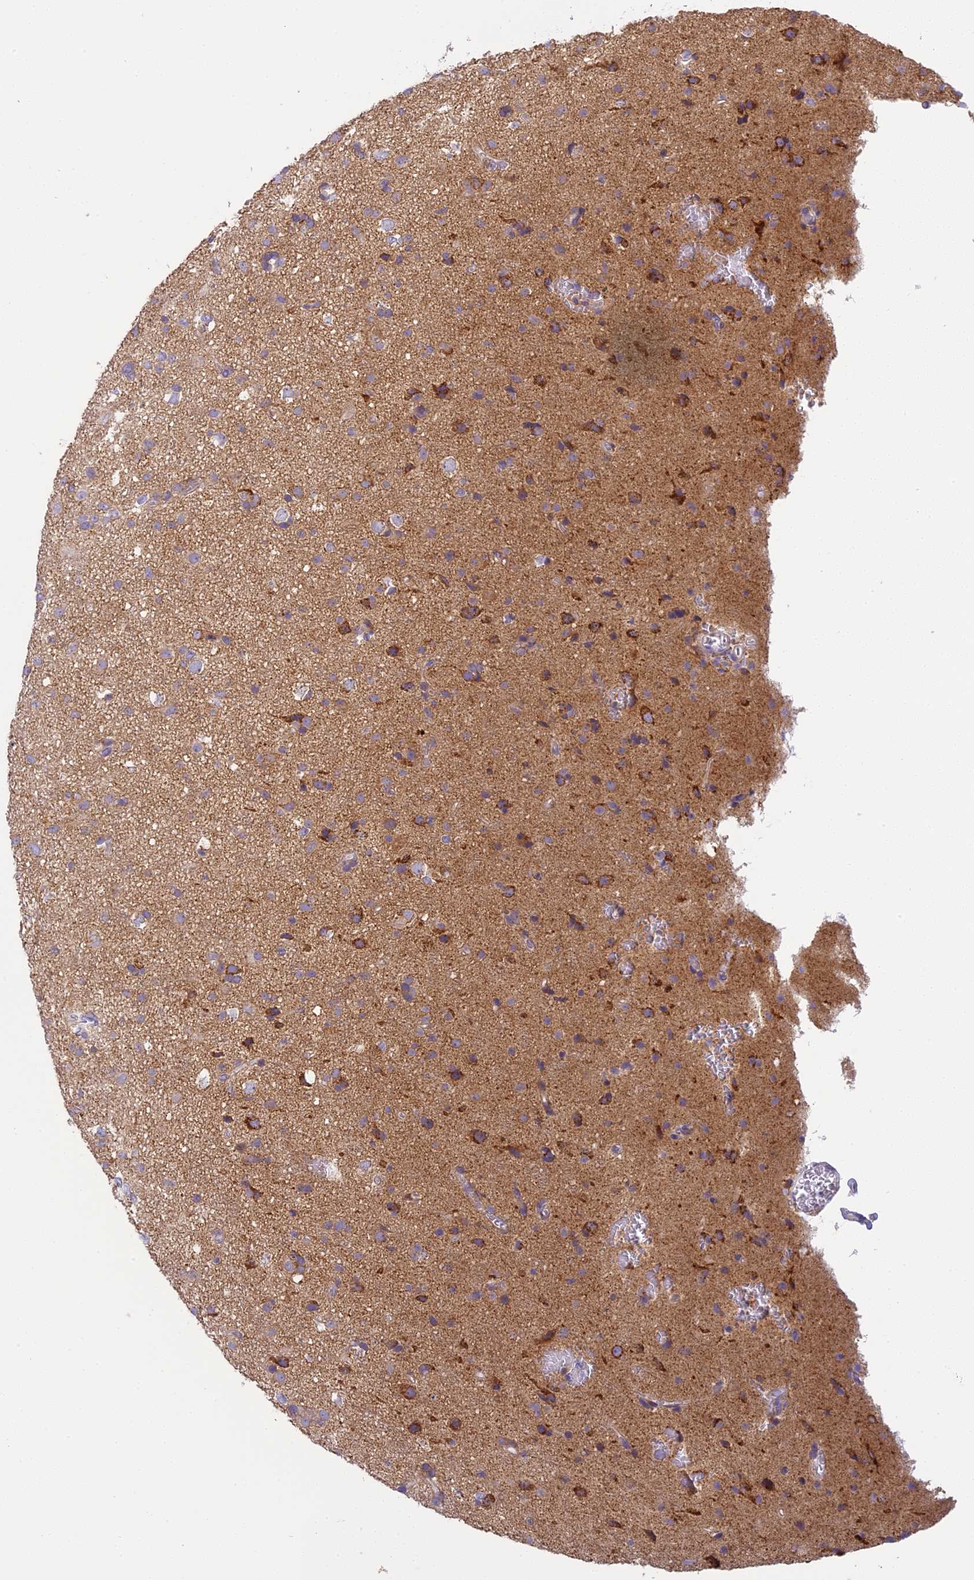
{"staining": {"intensity": "negative", "quantity": "none", "location": "none"}, "tissue": "glioma", "cell_type": "Tumor cells", "image_type": "cancer", "snomed": [{"axis": "morphology", "description": "Glioma, malignant, Low grade"}, {"axis": "topography", "description": "Brain"}], "caption": "IHC histopathology image of neoplastic tissue: human low-grade glioma (malignant) stained with DAB (3,3'-diaminobenzidine) shows no significant protein staining in tumor cells.", "gene": "ARHGEF37", "patient": {"sex": "male", "age": 65}}